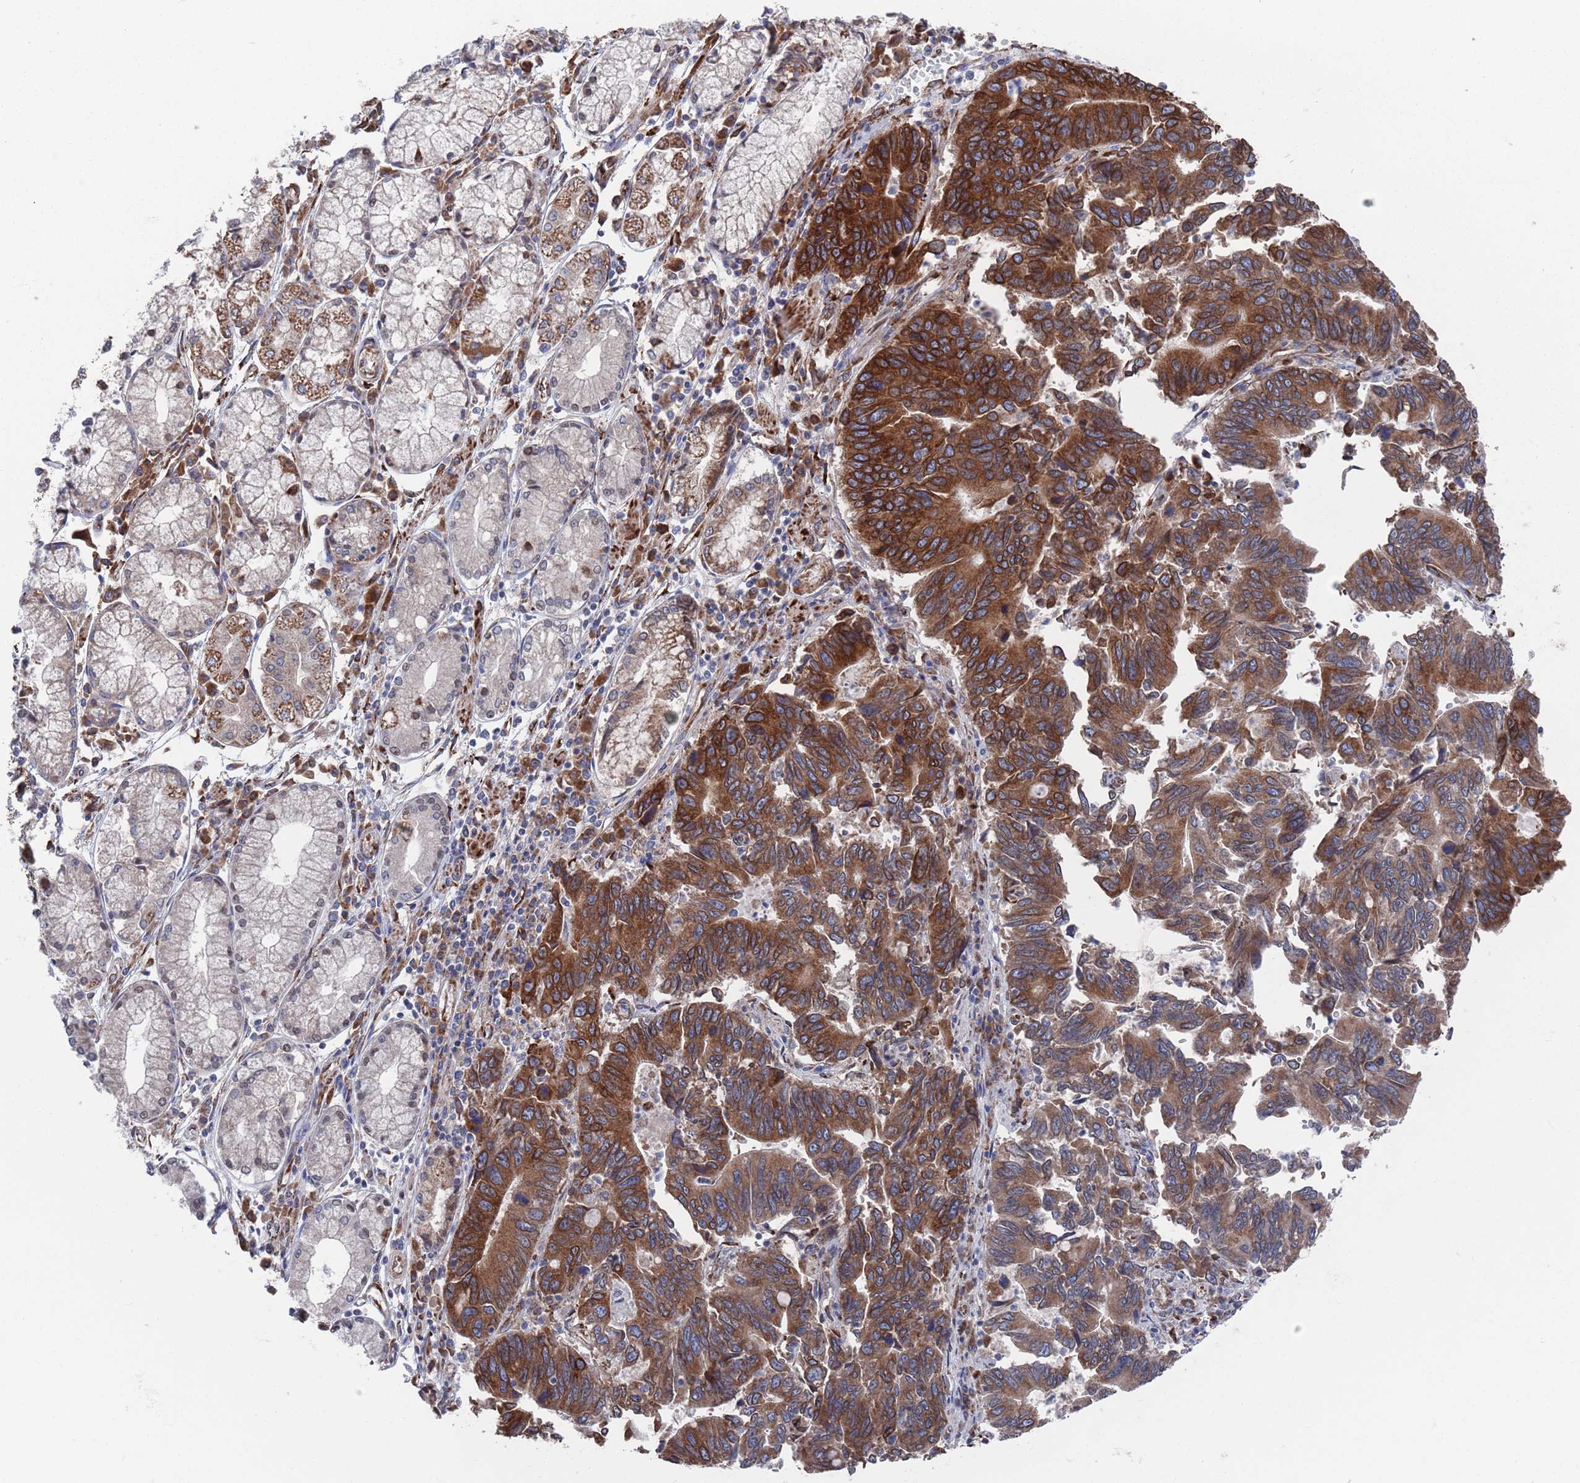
{"staining": {"intensity": "strong", "quantity": ">75%", "location": "cytoplasmic/membranous"}, "tissue": "stomach cancer", "cell_type": "Tumor cells", "image_type": "cancer", "snomed": [{"axis": "morphology", "description": "Adenocarcinoma, NOS"}, {"axis": "topography", "description": "Stomach"}], "caption": "There is high levels of strong cytoplasmic/membranous staining in tumor cells of stomach adenocarcinoma, as demonstrated by immunohistochemical staining (brown color).", "gene": "CCDC106", "patient": {"sex": "male", "age": 59}}